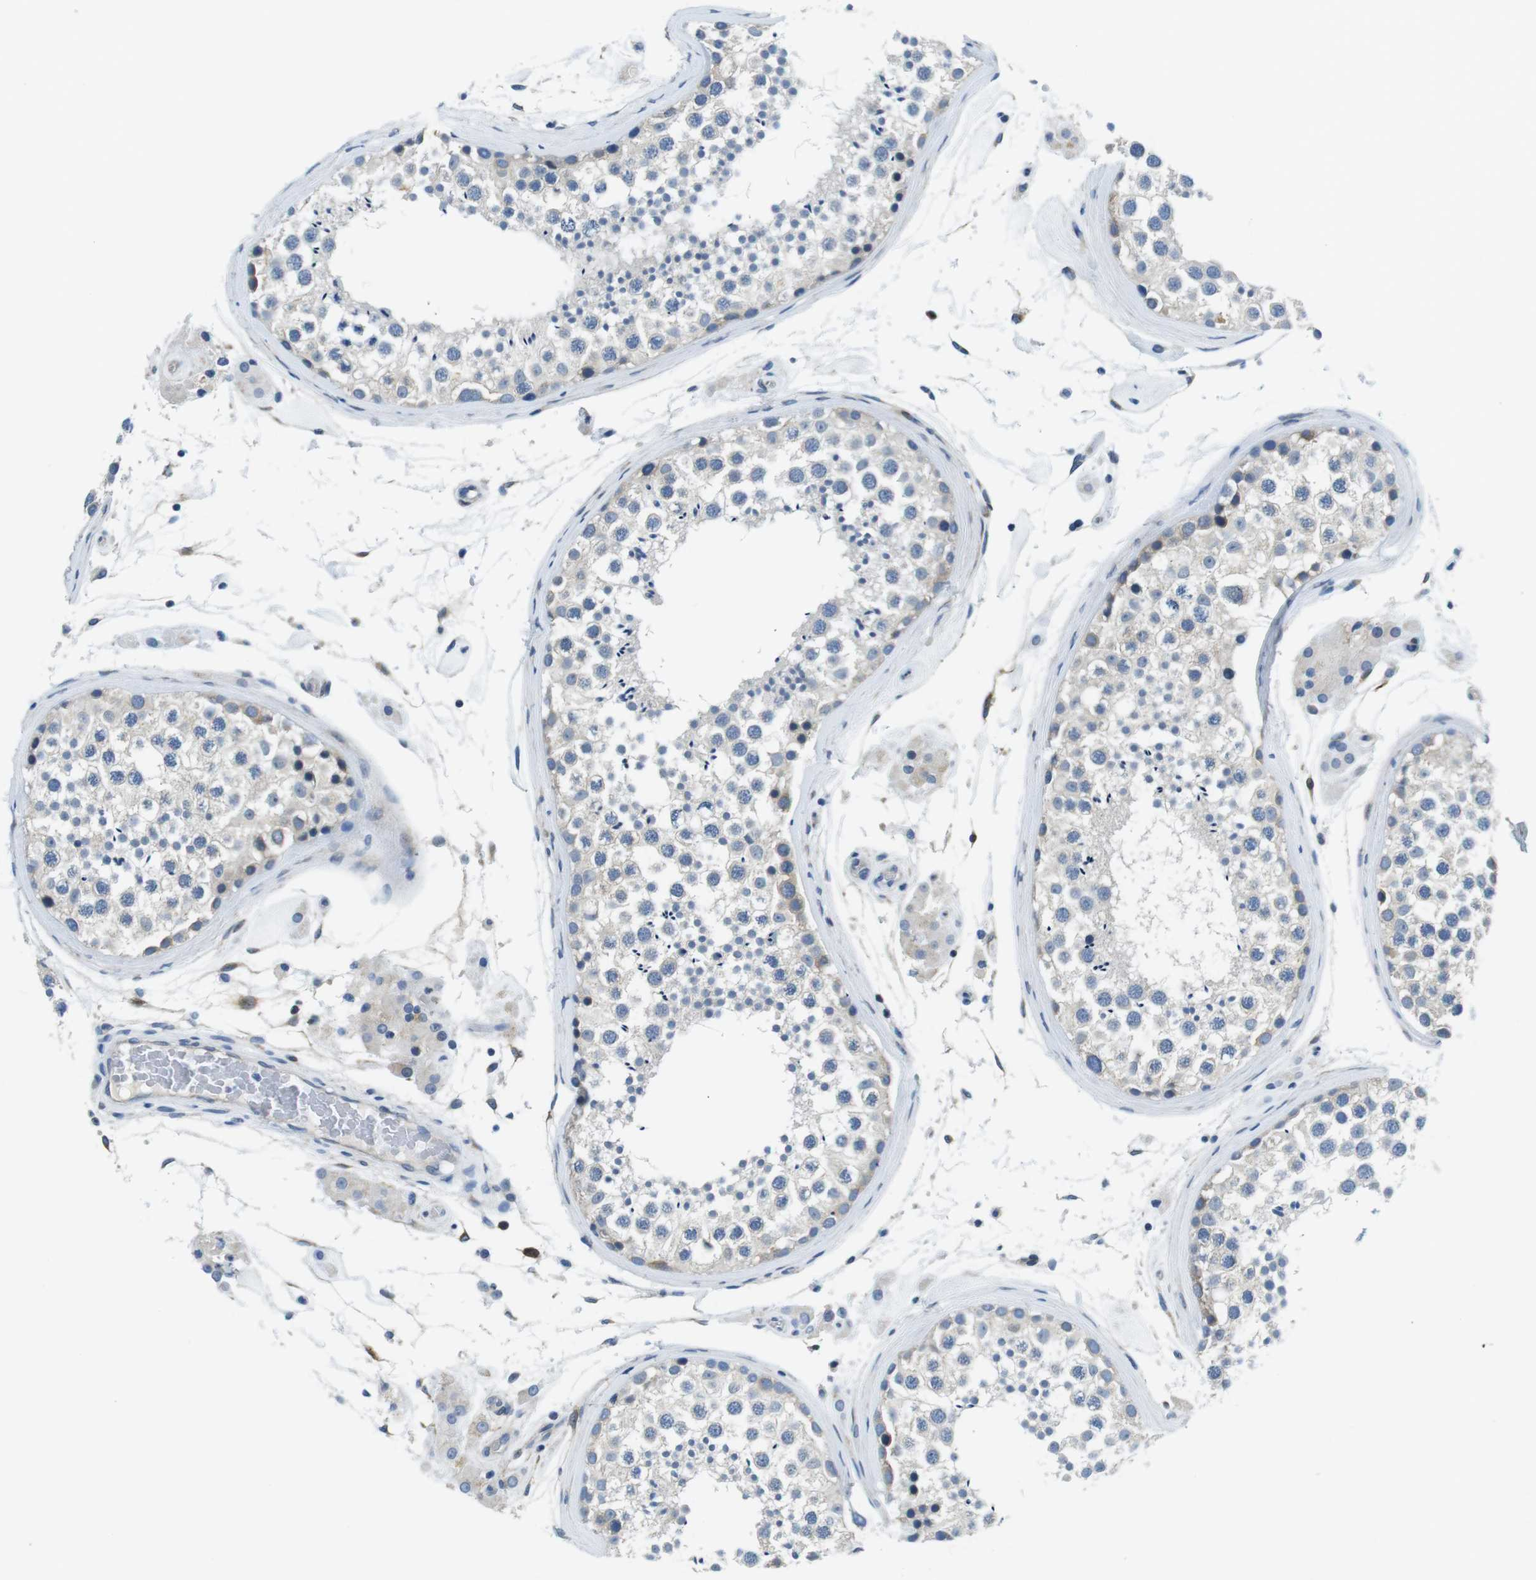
{"staining": {"intensity": "weak", "quantity": "<25%", "location": "cytoplasmic/membranous"}, "tissue": "testis", "cell_type": "Cells in seminiferous ducts", "image_type": "normal", "snomed": [{"axis": "morphology", "description": "Normal tissue, NOS"}, {"axis": "topography", "description": "Testis"}], "caption": "High magnification brightfield microscopy of benign testis stained with DAB (brown) and counterstained with hematoxylin (blue): cells in seminiferous ducts show no significant positivity.", "gene": "PHLDA1", "patient": {"sex": "male", "age": 46}}